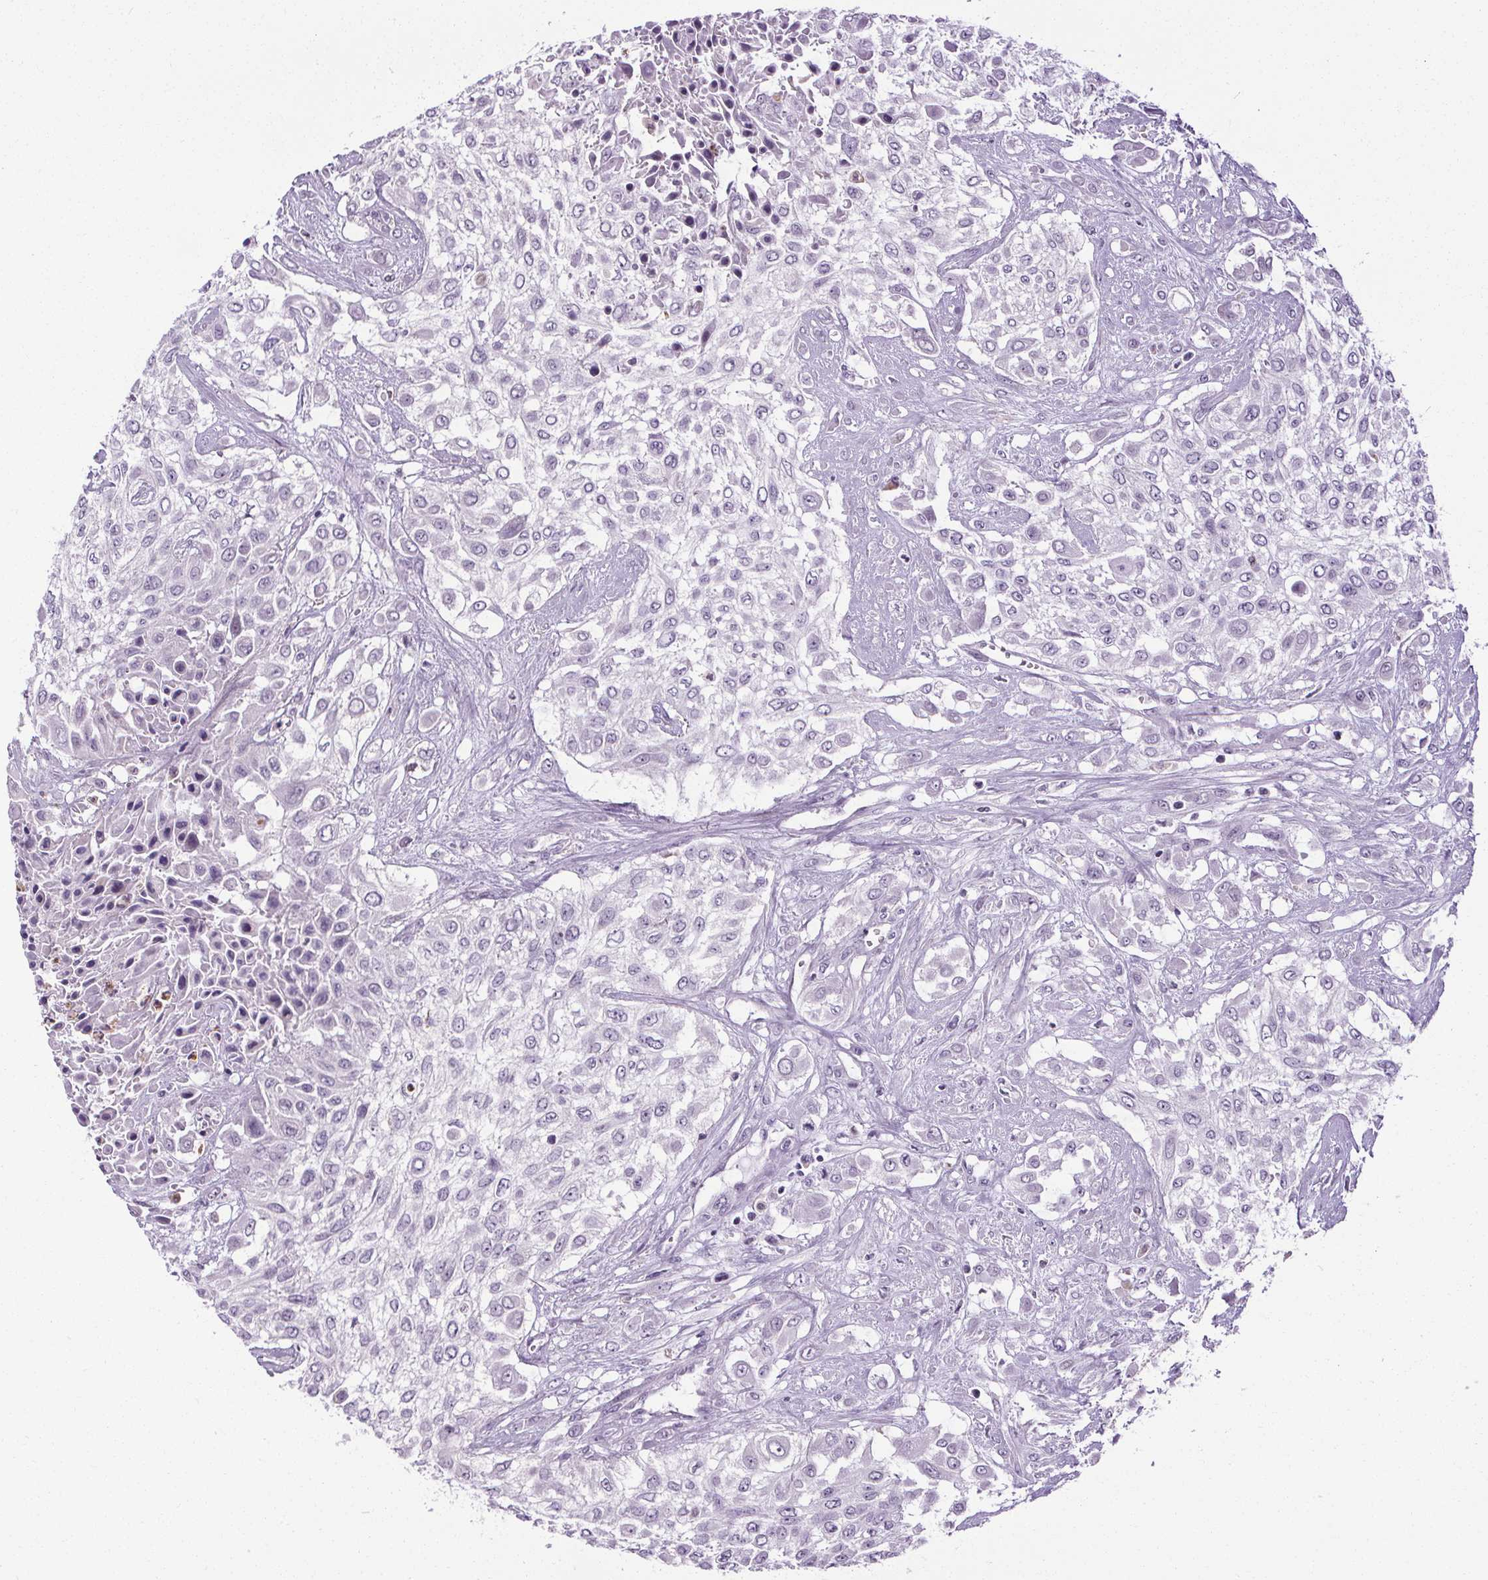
{"staining": {"intensity": "negative", "quantity": "none", "location": "none"}, "tissue": "urothelial cancer", "cell_type": "Tumor cells", "image_type": "cancer", "snomed": [{"axis": "morphology", "description": "Urothelial carcinoma, High grade"}, {"axis": "topography", "description": "Urinary bladder"}], "caption": "Histopathology image shows no protein staining in tumor cells of high-grade urothelial carcinoma tissue.", "gene": "TMEM240", "patient": {"sex": "male", "age": 57}}